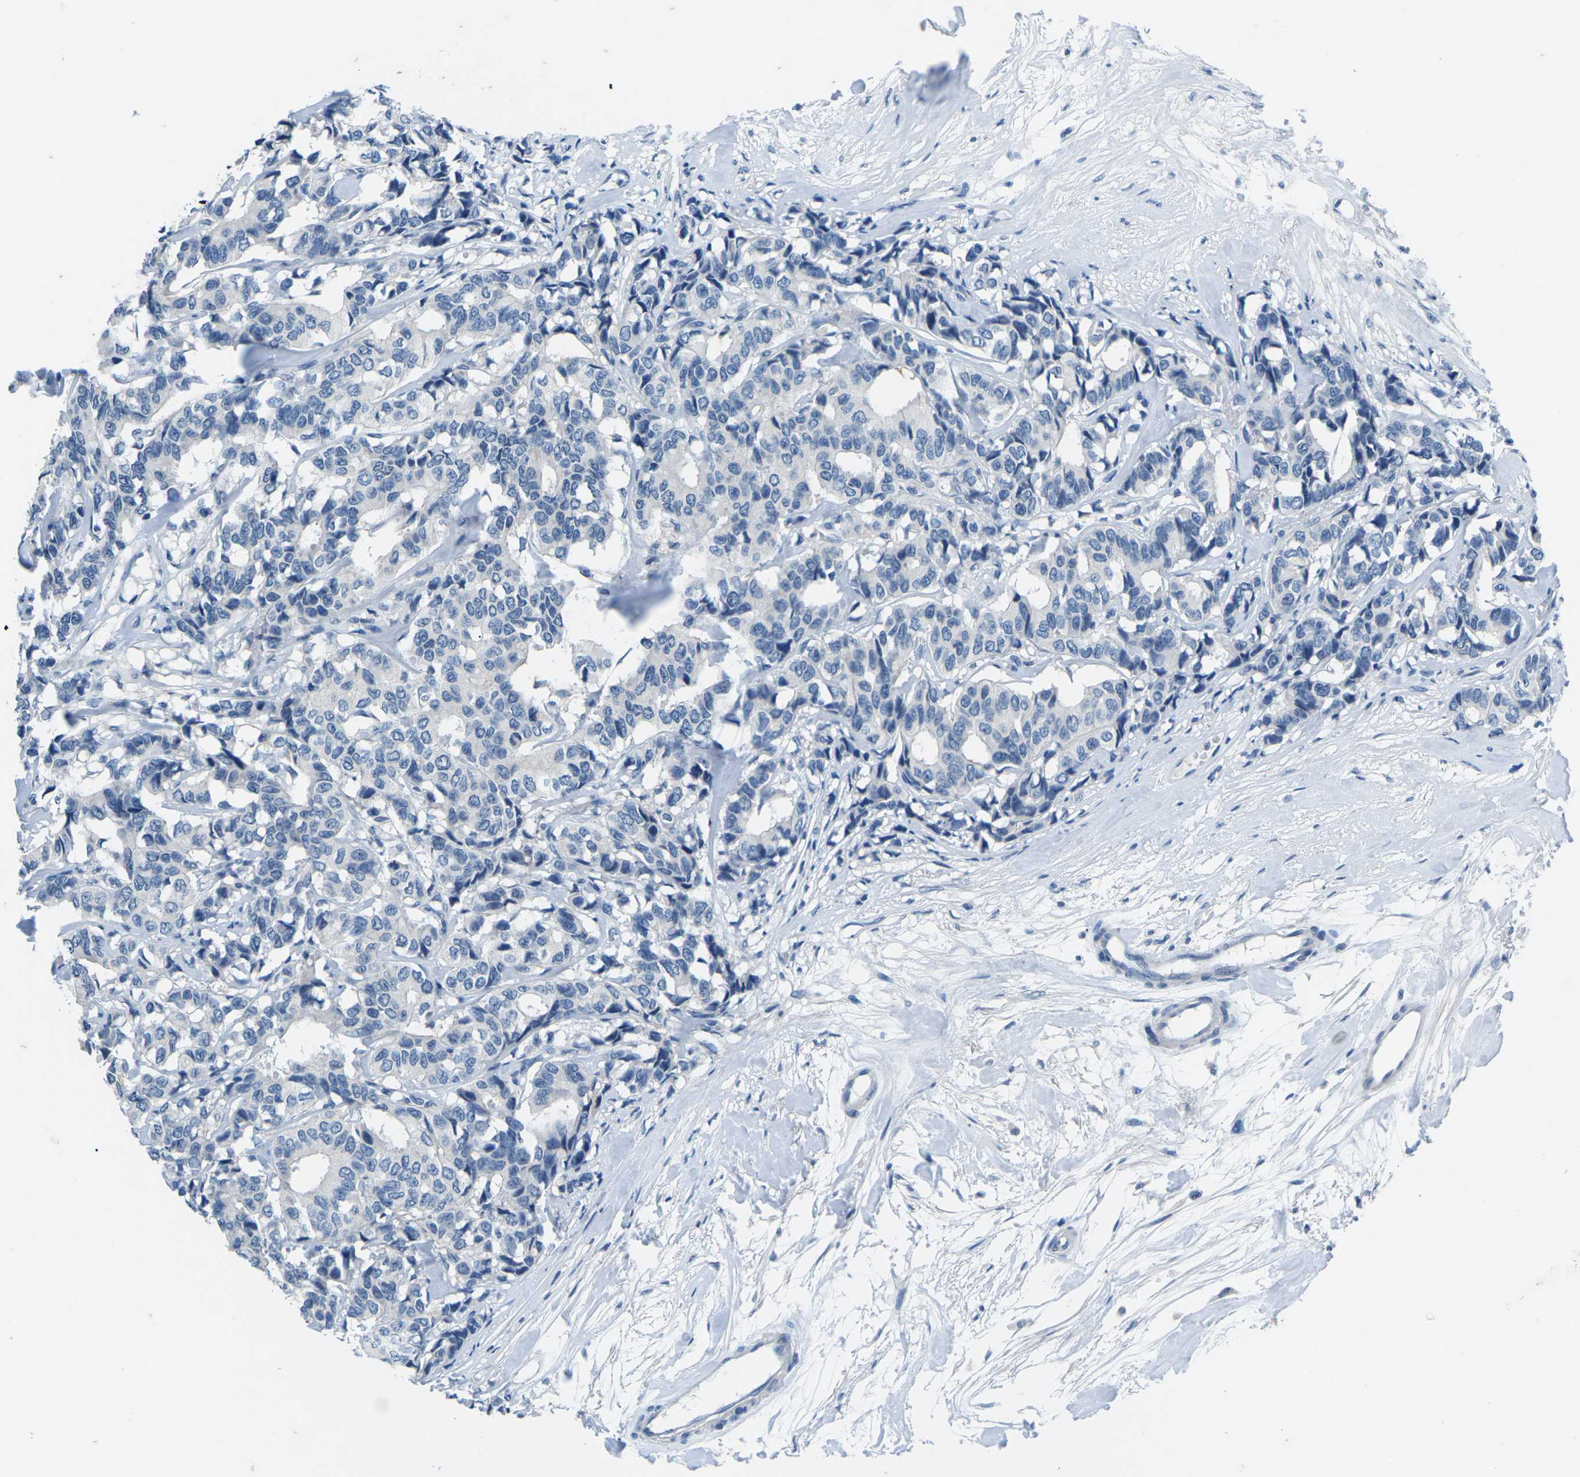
{"staining": {"intensity": "negative", "quantity": "none", "location": "none"}, "tissue": "breast cancer", "cell_type": "Tumor cells", "image_type": "cancer", "snomed": [{"axis": "morphology", "description": "Duct carcinoma"}, {"axis": "topography", "description": "Breast"}], "caption": "Invasive ductal carcinoma (breast) stained for a protein using immunohistochemistry (IHC) shows no positivity tumor cells.", "gene": "UMOD", "patient": {"sex": "female", "age": 87}}